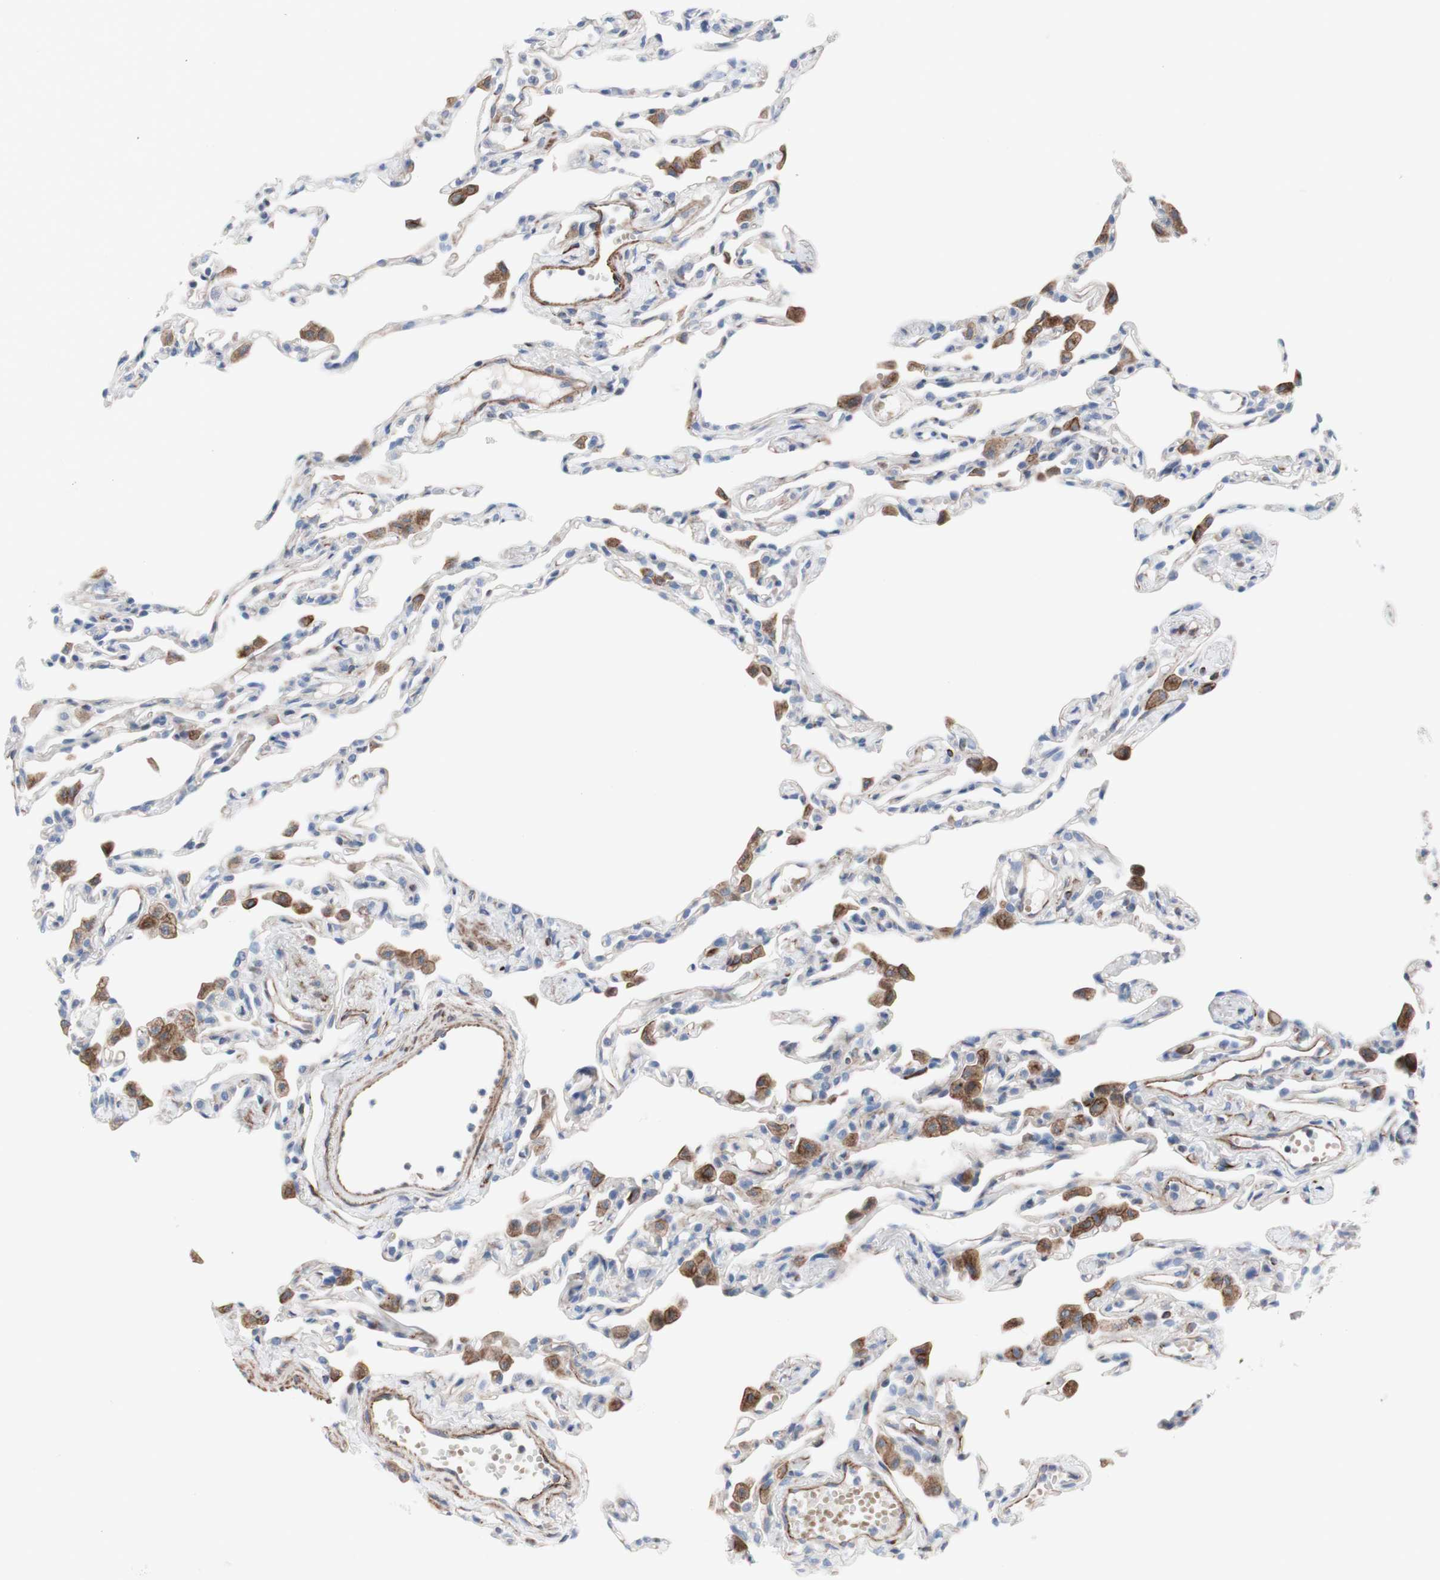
{"staining": {"intensity": "weak", "quantity": "<25%", "location": "cytoplasmic/membranous"}, "tissue": "lung", "cell_type": "Alveolar cells", "image_type": "normal", "snomed": [{"axis": "morphology", "description": "Normal tissue, NOS"}, {"axis": "topography", "description": "Lung"}], "caption": "High magnification brightfield microscopy of unremarkable lung stained with DAB (brown) and counterstained with hematoxylin (blue): alveolar cells show no significant positivity.", "gene": "AGPAT5", "patient": {"sex": "female", "age": 49}}